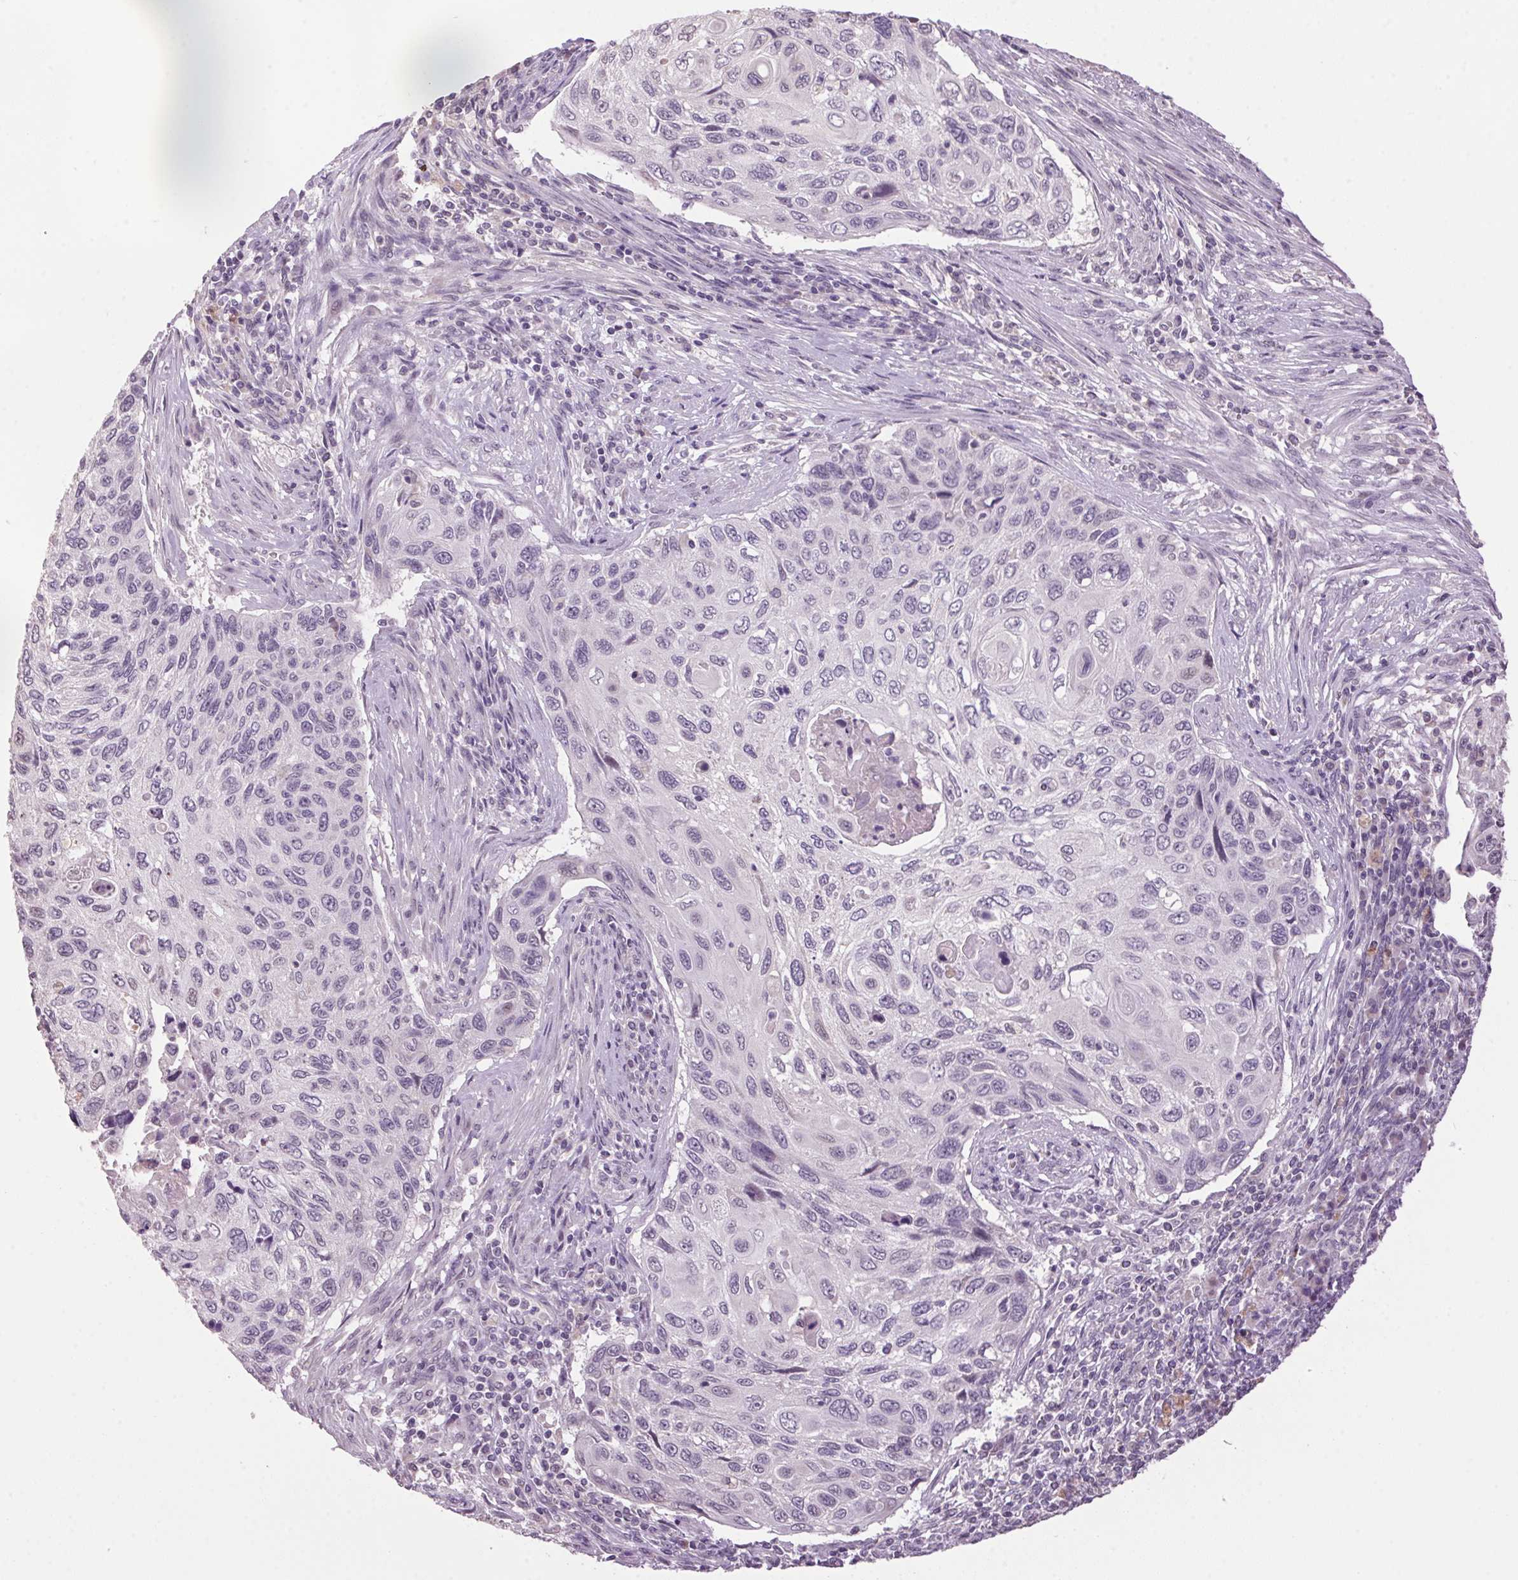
{"staining": {"intensity": "negative", "quantity": "none", "location": "none"}, "tissue": "cervical cancer", "cell_type": "Tumor cells", "image_type": "cancer", "snomed": [{"axis": "morphology", "description": "Squamous cell carcinoma, NOS"}, {"axis": "topography", "description": "Cervix"}], "caption": "An immunohistochemistry (IHC) image of cervical cancer is shown. There is no staining in tumor cells of cervical cancer.", "gene": "VWA3B", "patient": {"sex": "female", "age": 70}}